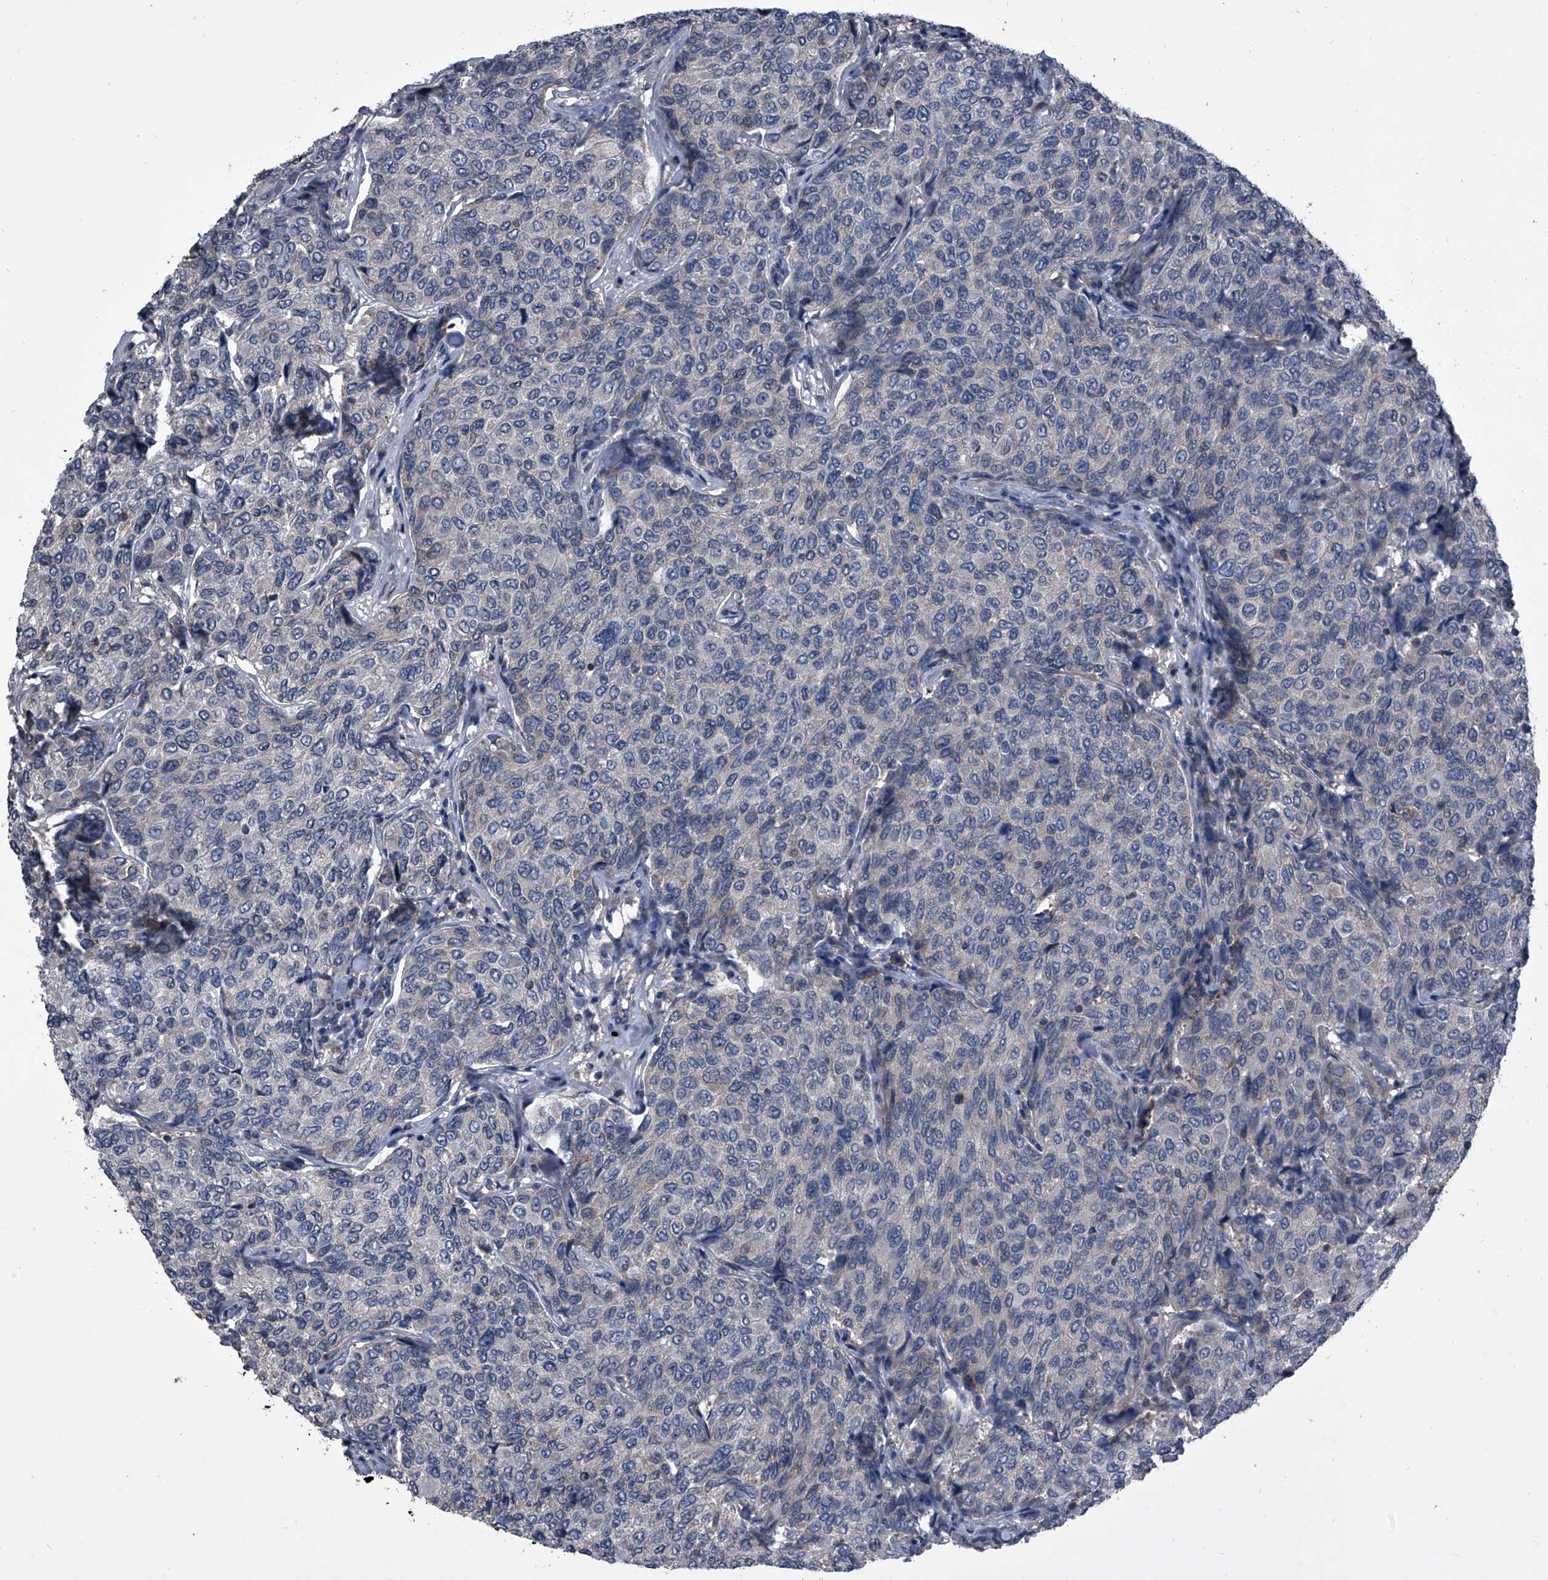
{"staining": {"intensity": "negative", "quantity": "none", "location": "none"}, "tissue": "breast cancer", "cell_type": "Tumor cells", "image_type": "cancer", "snomed": [{"axis": "morphology", "description": "Duct carcinoma"}, {"axis": "topography", "description": "Breast"}], "caption": "A micrograph of breast cancer stained for a protein demonstrates no brown staining in tumor cells.", "gene": "PIP5K1A", "patient": {"sex": "female", "age": 55}}